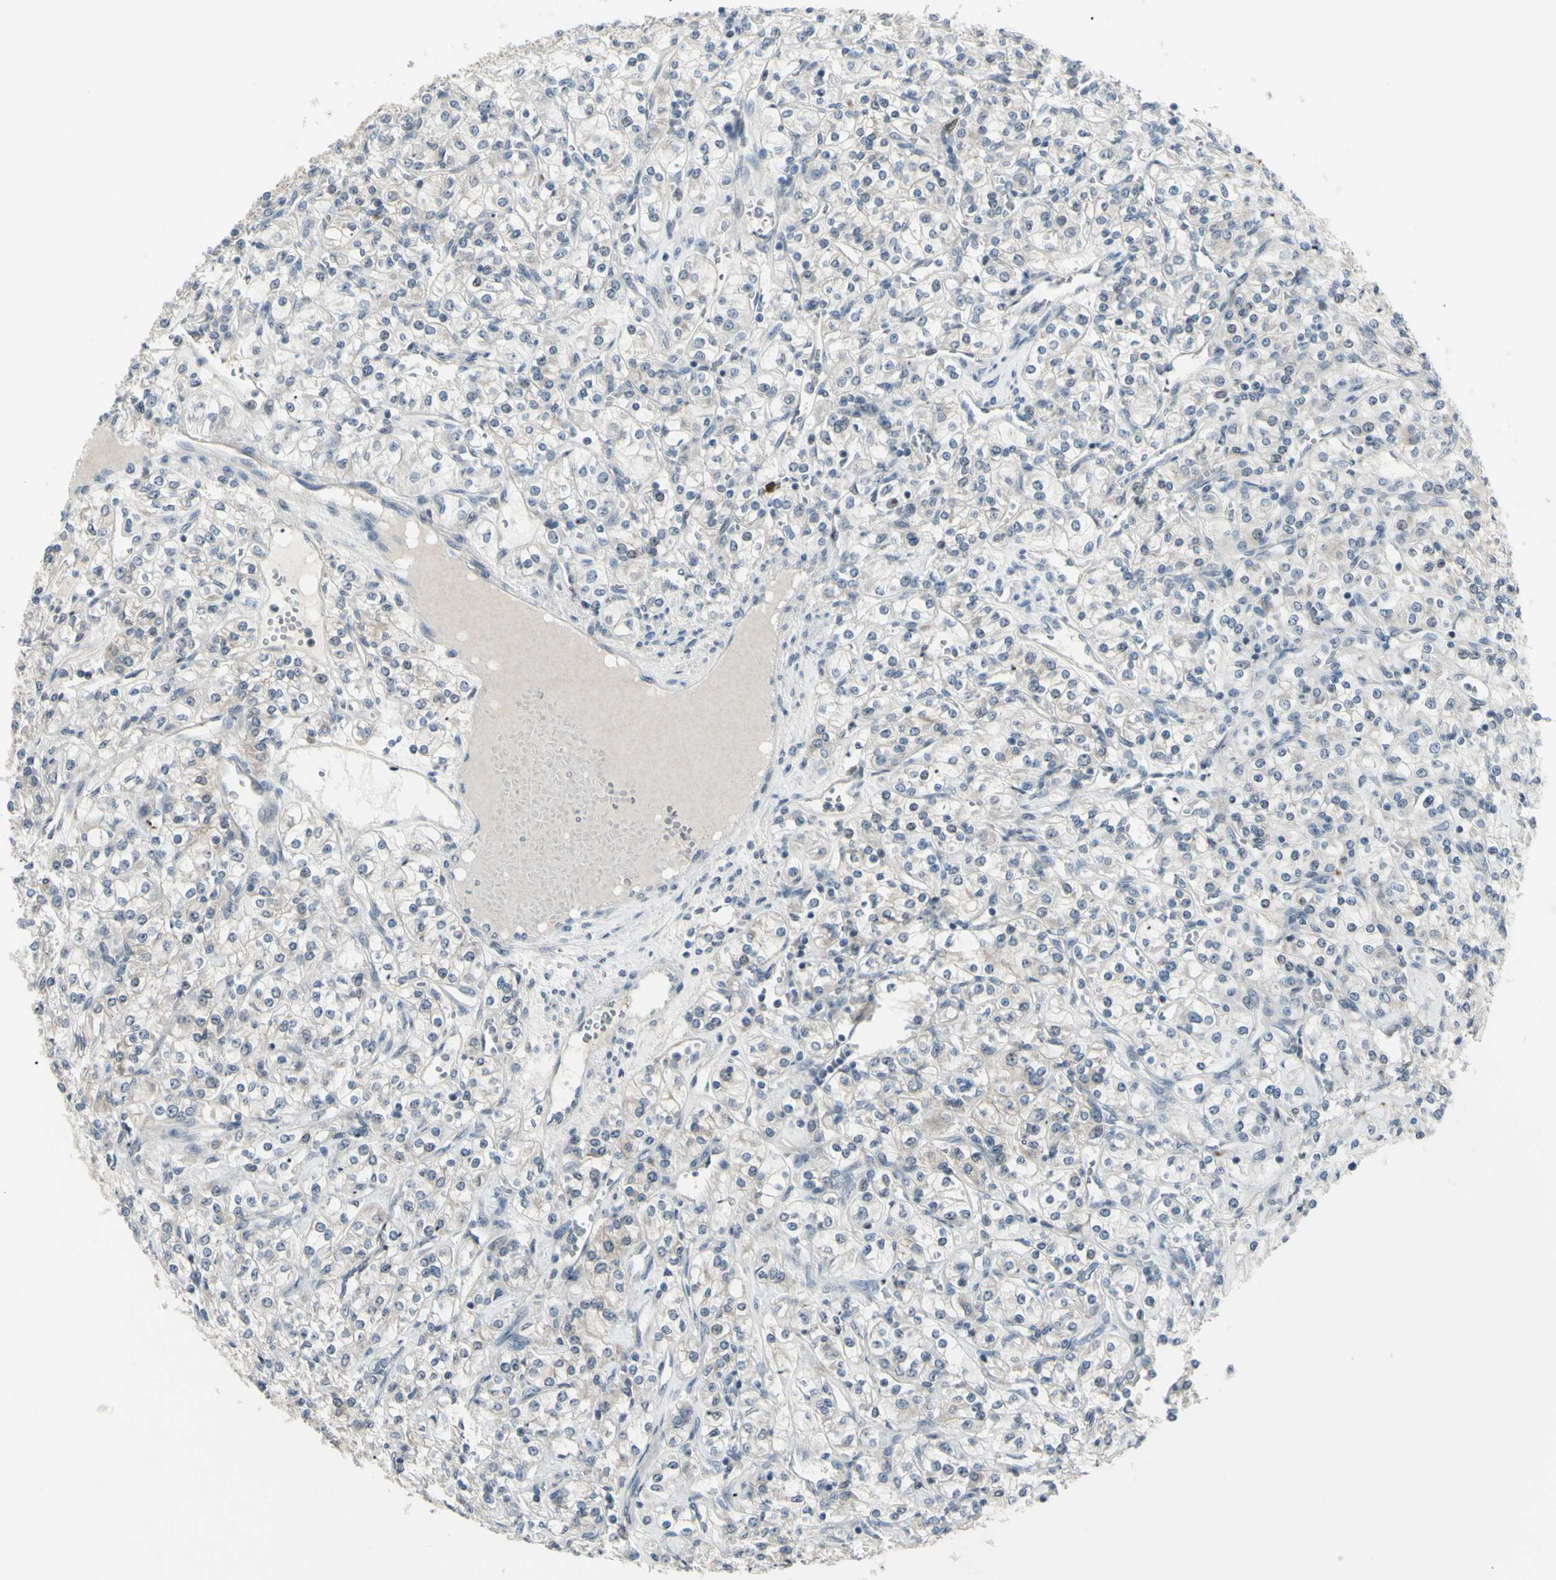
{"staining": {"intensity": "negative", "quantity": "none", "location": "none"}, "tissue": "renal cancer", "cell_type": "Tumor cells", "image_type": "cancer", "snomed": [{"axis": "morphology", "description": "Adenocarcinoma, NOS"}, {"axis": "topography", "description": "Kidney"}], "caption": "Tumor cells show no significant protein expression in adenocarcinoma (renal).", "gene": "ETNK1", "patient": {"sex": "male", "age": 77}}